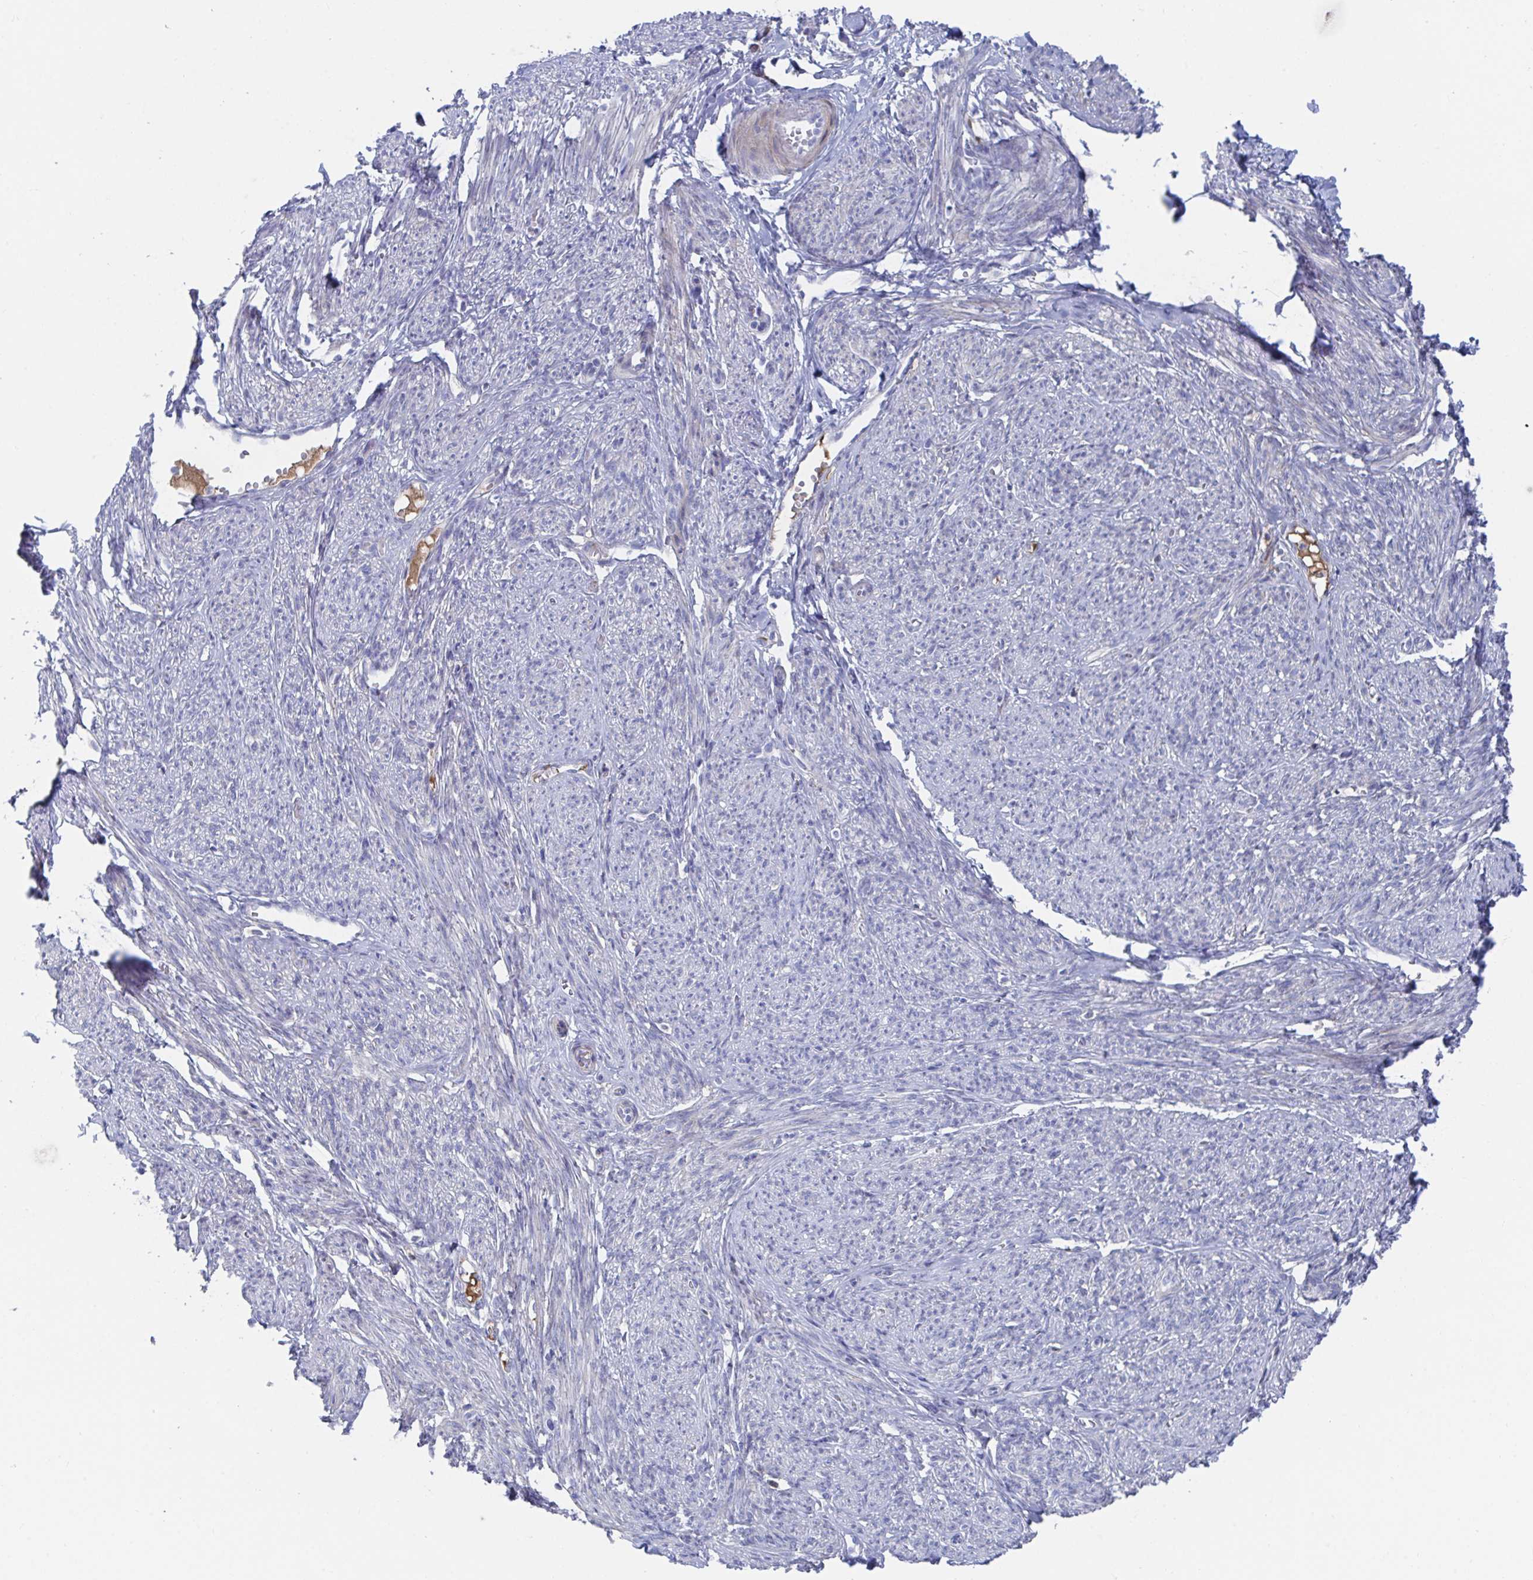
{"staining": {"intensity": "moderate", "quantity": "25%-75%", "location": "cytoplasmic/membranous"}, "tissue": "smooth muscle", "cell_type": "Smooth muscle cells", "image_type": "normal", "snomed": [{"axis": "morphology", "description": "Normal tissue, NOS"}, {"axis": "topography", "description": "Smooth muscle"}], "caption": "This histopathology image shows immunohistochemistry staining of benign human smooth muscle, with medium moderate cytoplasmic/membranous positivity in about 25%-75% of smooth muscle cells.", "gene": "TNFAIP6", "patient": {"sex": "female", "age": 65}}